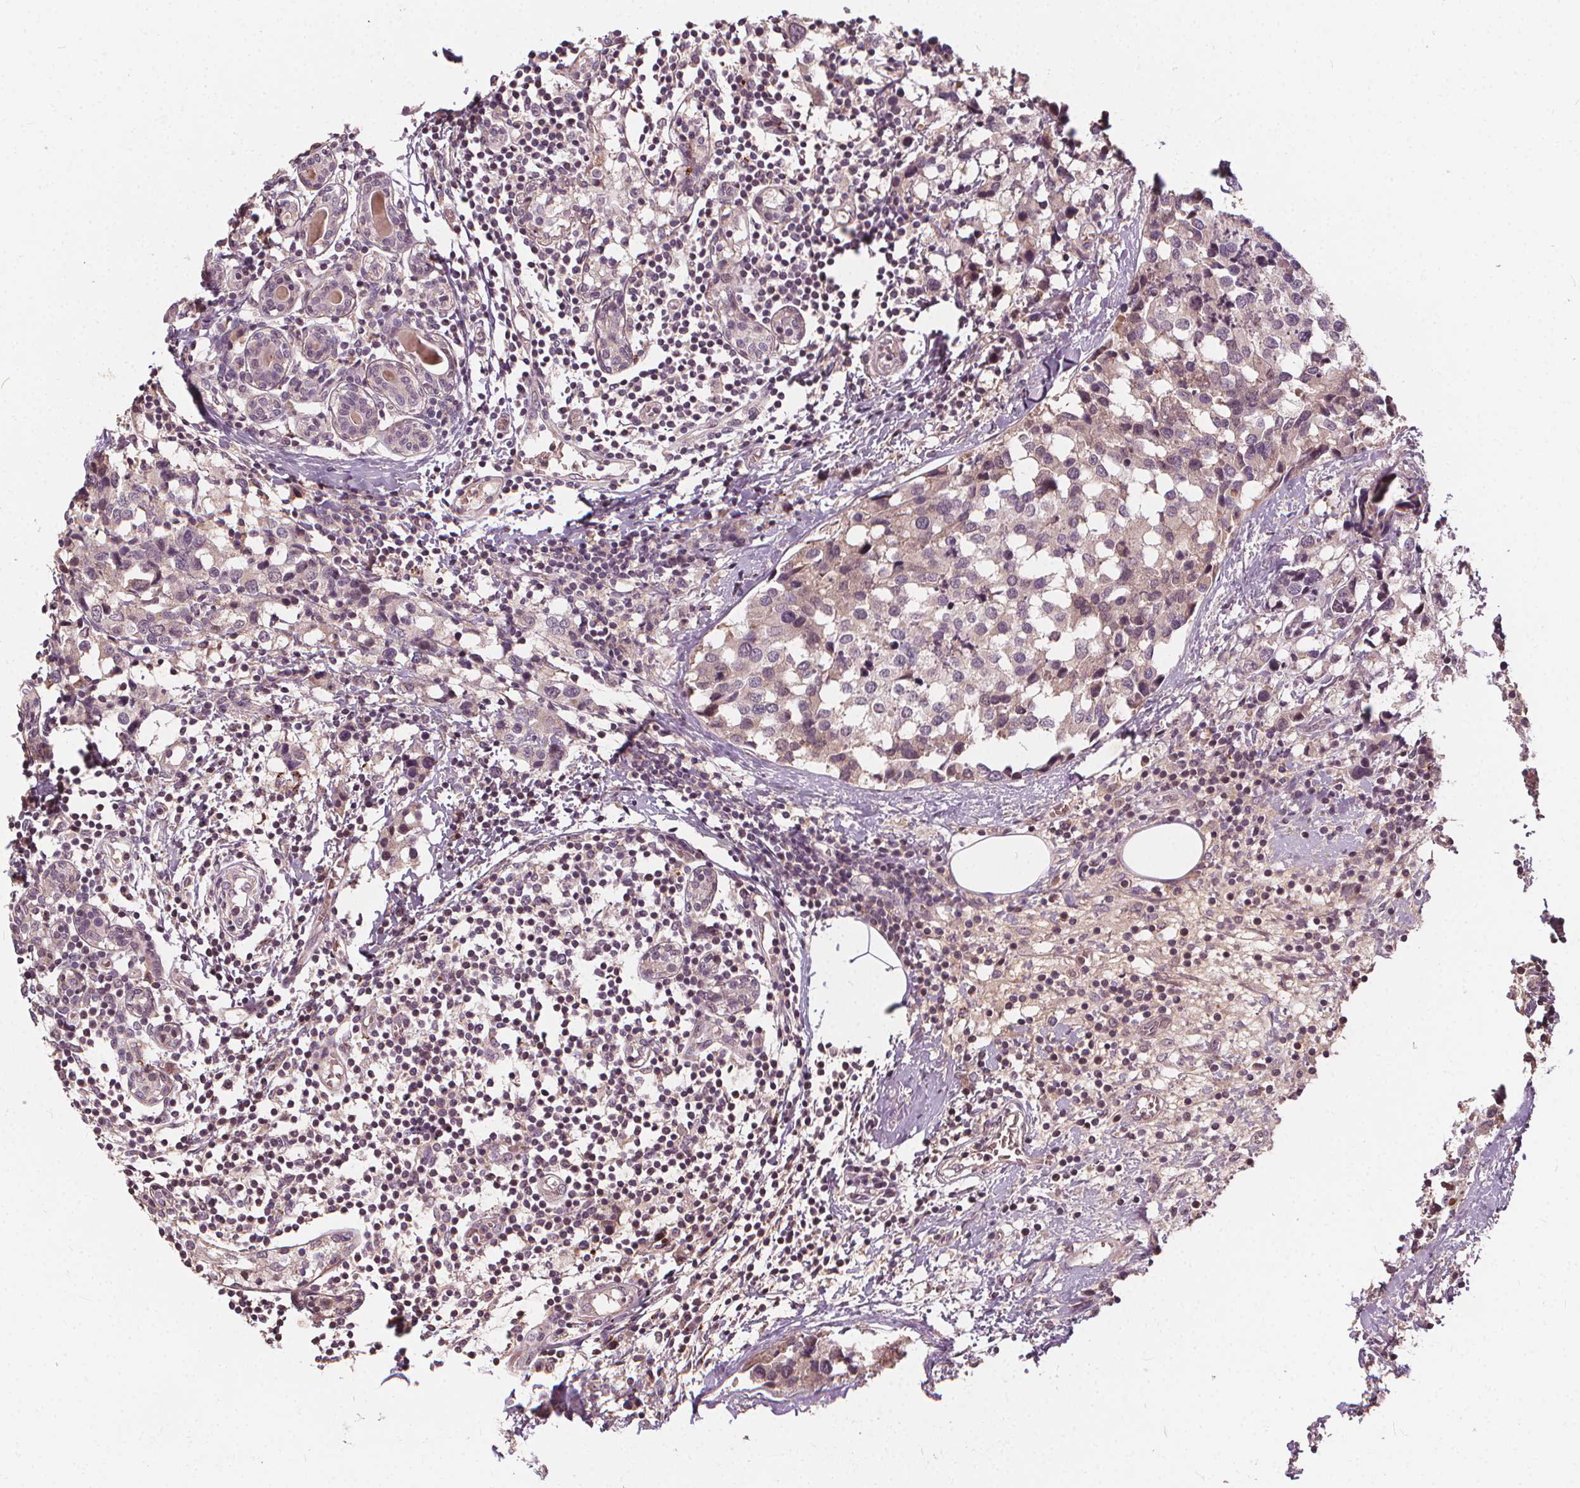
{"staining": {"intensity": "negative", "quantity": "none", "location": "none"}, "tissue": "breast cancer", "cell_type": "Tumor cells", "image_type": "cancer", "snomed": [{"axis": "morphology", "description": "Lobular carcinoma"}, {"axis": "topography", "description": "Breast"}], "caption": "DAB (3,3'-diaminobenzidine) immunohistochemical staining of human breast cancer (lobular carcinoma) exhibits no significant positivity in tumor cells.", "gene": "IPO13", "patient": {"sex": "female", "age": 59}}